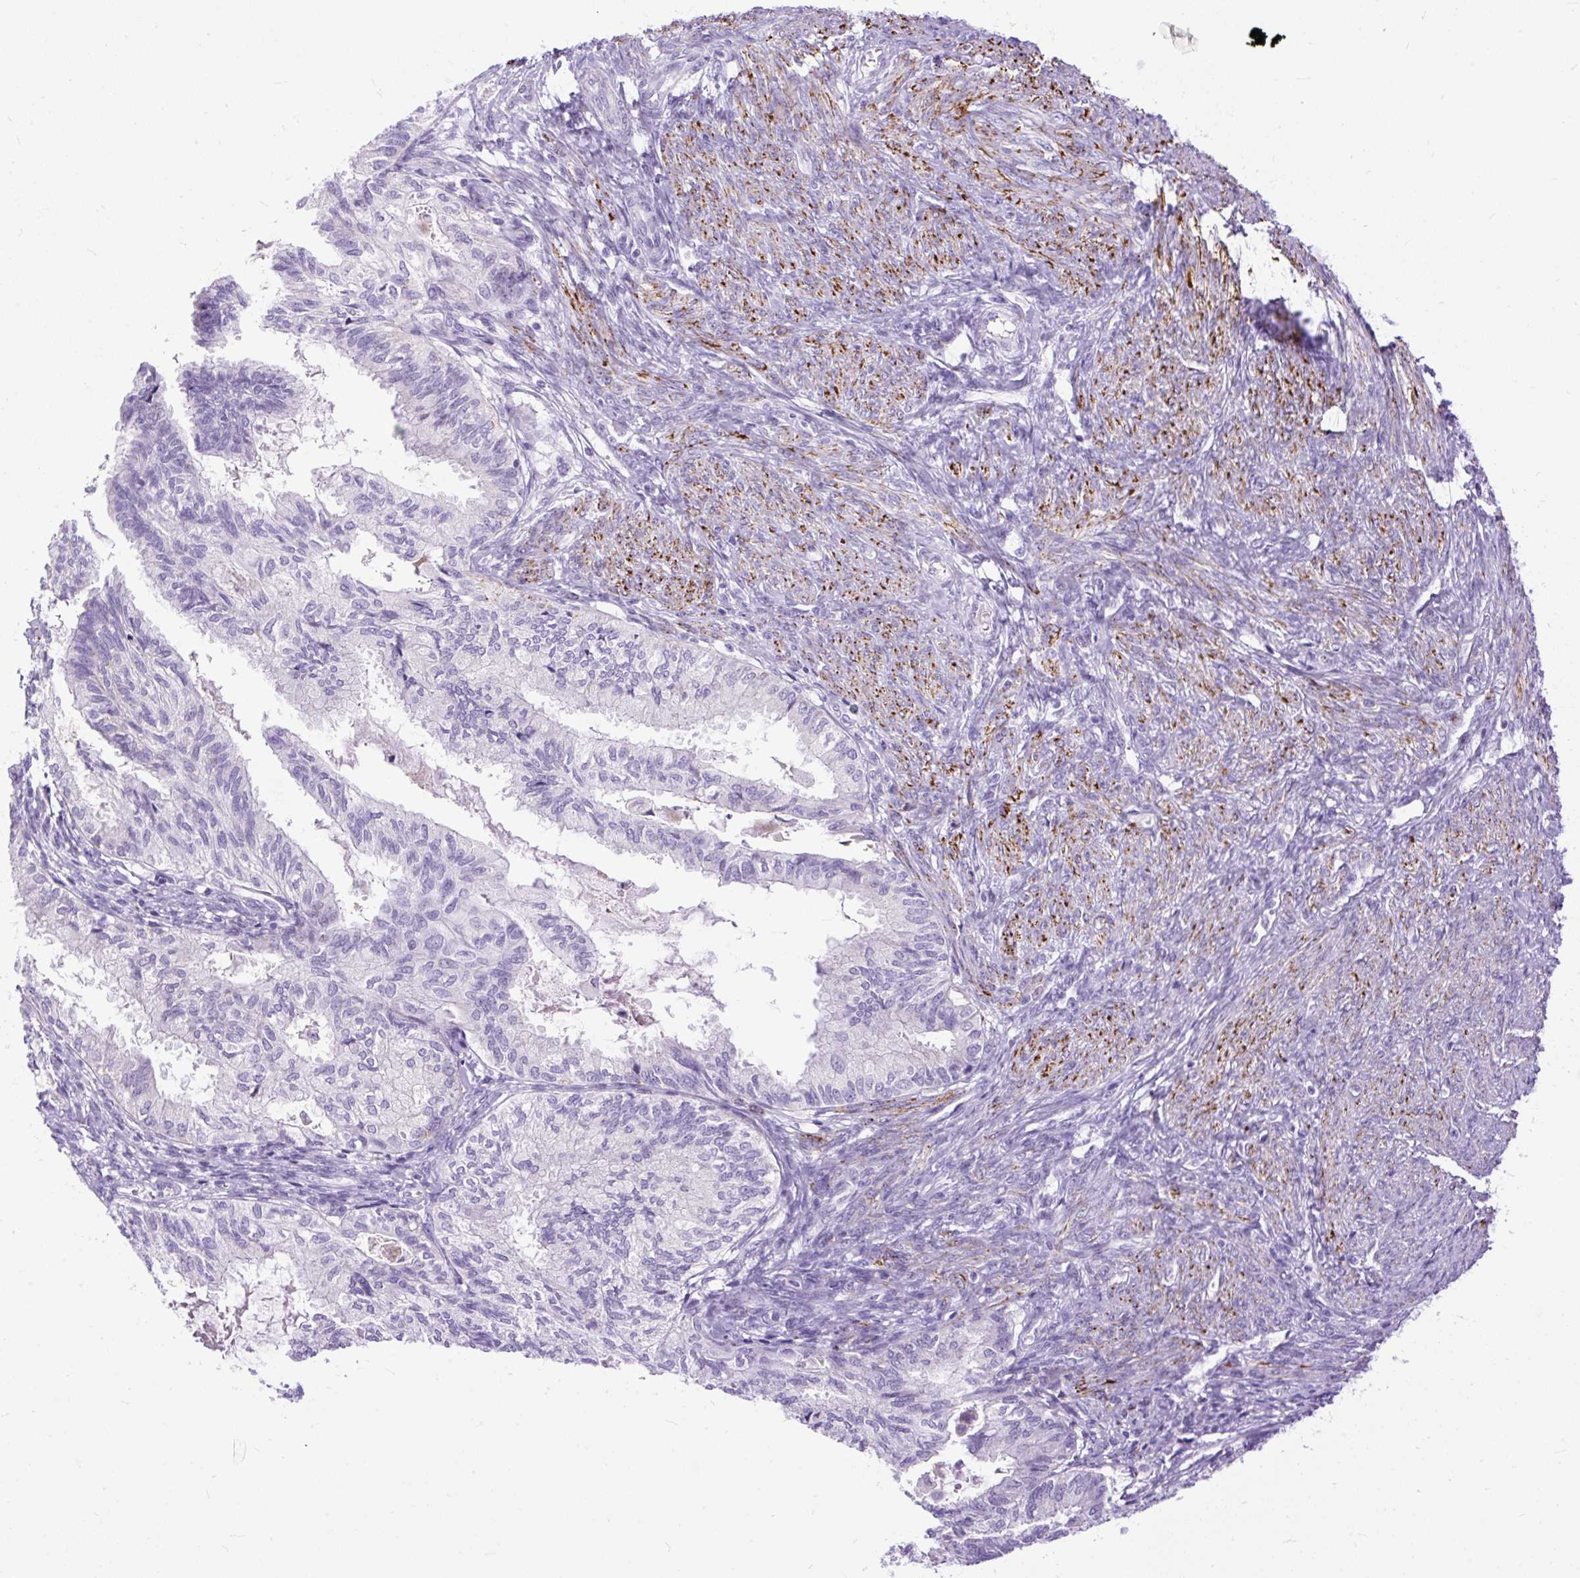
{"staining": {"intensity": "negative", "quantity": "none", "location": "none"}, "tissue": "cervical cancer", "cell_type": "Tumor cells", "image_type": "cancer", "snomed": [{"axis": "morphology", "description": "Normal tissue, NOS"}, {"axis": "morphology", "description": "Adenocarcinoma, NOS"}, {"axis": "topography", "description": "Cervix"}, {"axis": "topography", "description": "Endometrium"}], "caption": "Histopathology image shows no protein staining in tumor cells of cervical cancer (adenocarcinoma) tissue. The staining was performed using DAB to visualize the protein expression in brown, while the nuclei were stained in blue with hematoxylin (Magnification: 20x).", "gene": "ZNF256", "patient": {"sex": "female", "age": 86}}